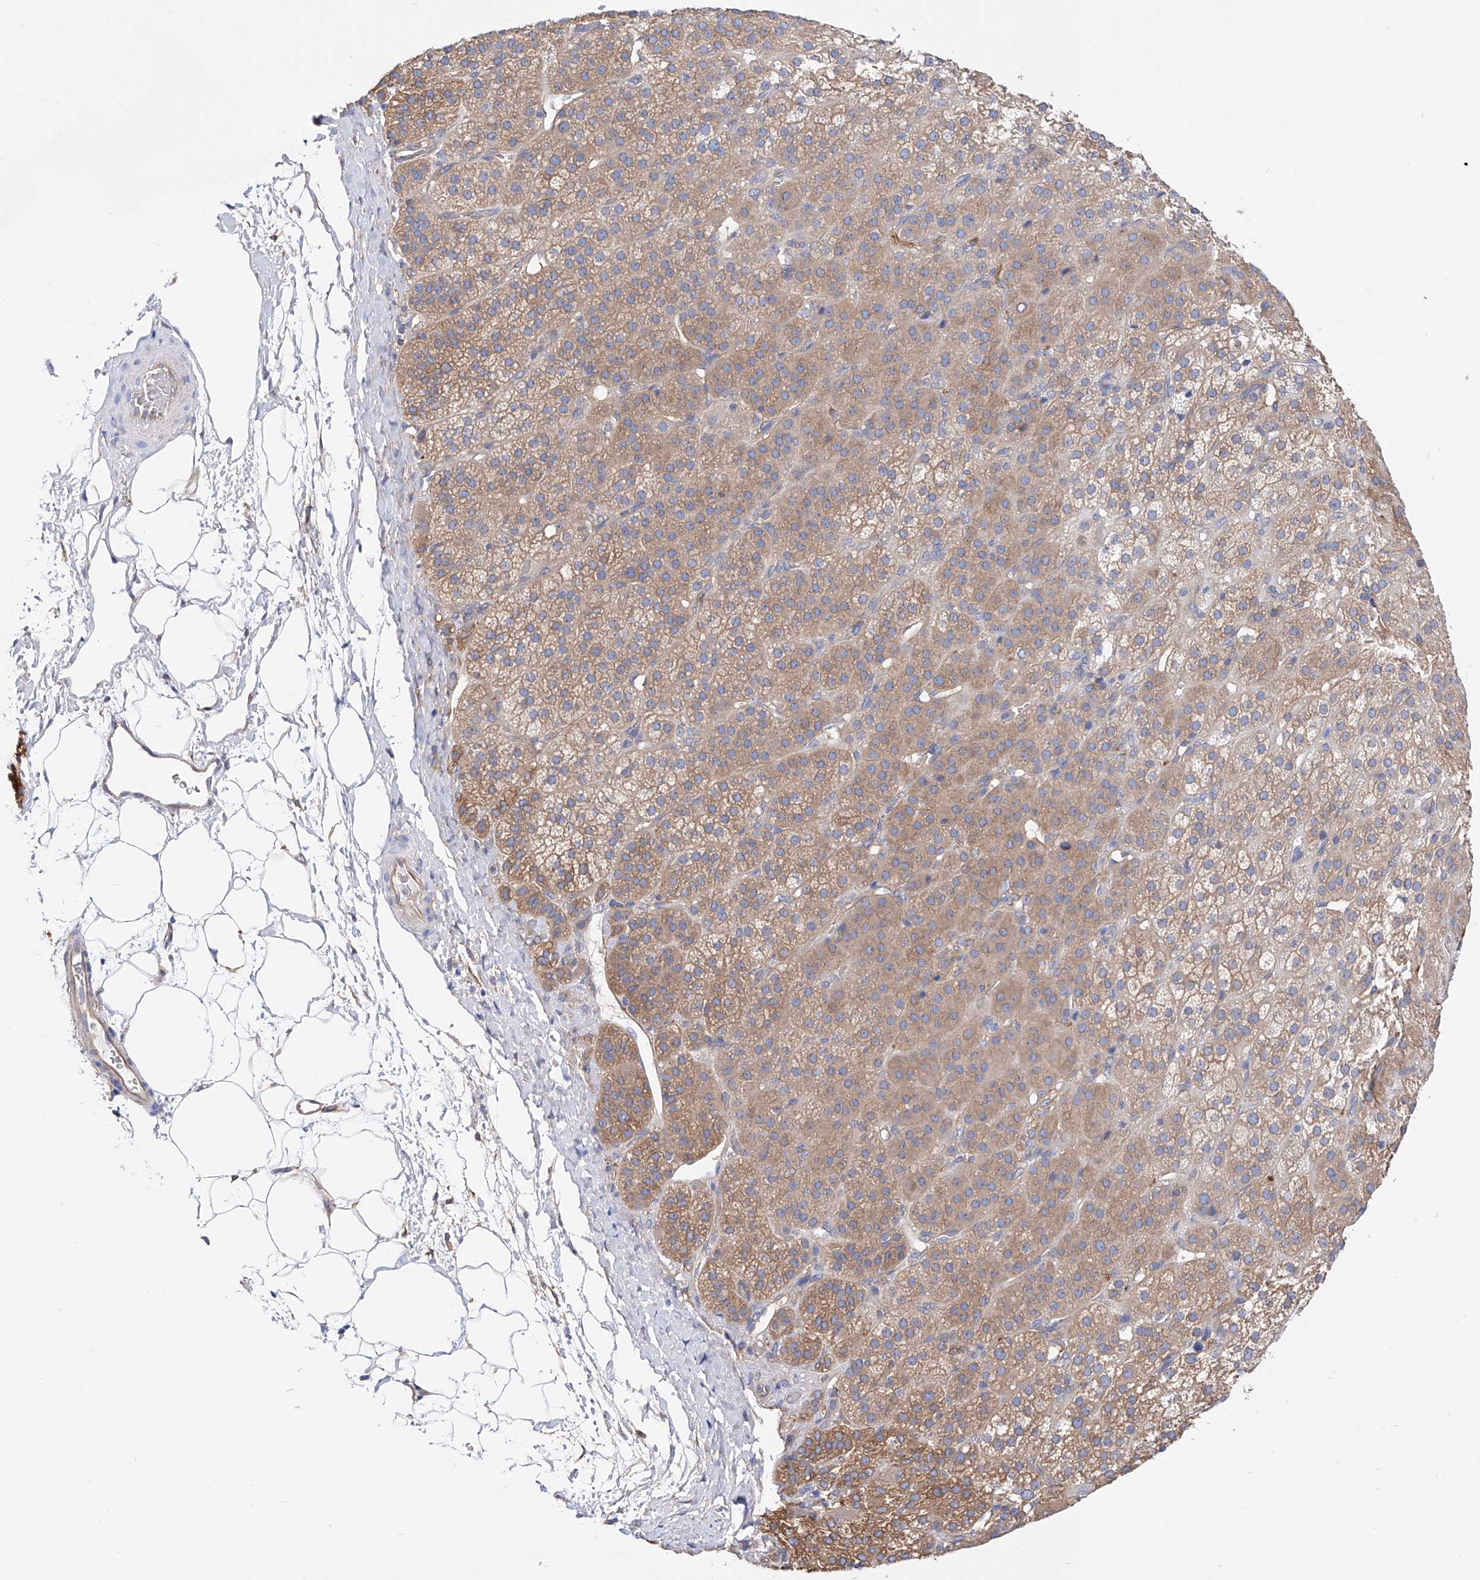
{"staining": {"intensity": "moderate", "quantity": "25%-75%", "location": "cytoplasmic/membranous"}, "tissue": "adrenal gland", "cell_type": "Glandular cells", "image_type": "normal", "snomed": [{"axis": "morphology", "description": "Normal tissue, NOS"}, {"axis": "topography", "description": "Adrenal gland"}], "caption": "Moderate cytoplasmic/membranous protein staining is appreciated in about 25%-75% of glandular cells in adrenal gland. Using DAB (brown) and hematoxylin (blue) stains, captured at high magnification using brightfield microscopy.", "gene": "ZNF653", "patient": {"sex": "female", "age": 57}}